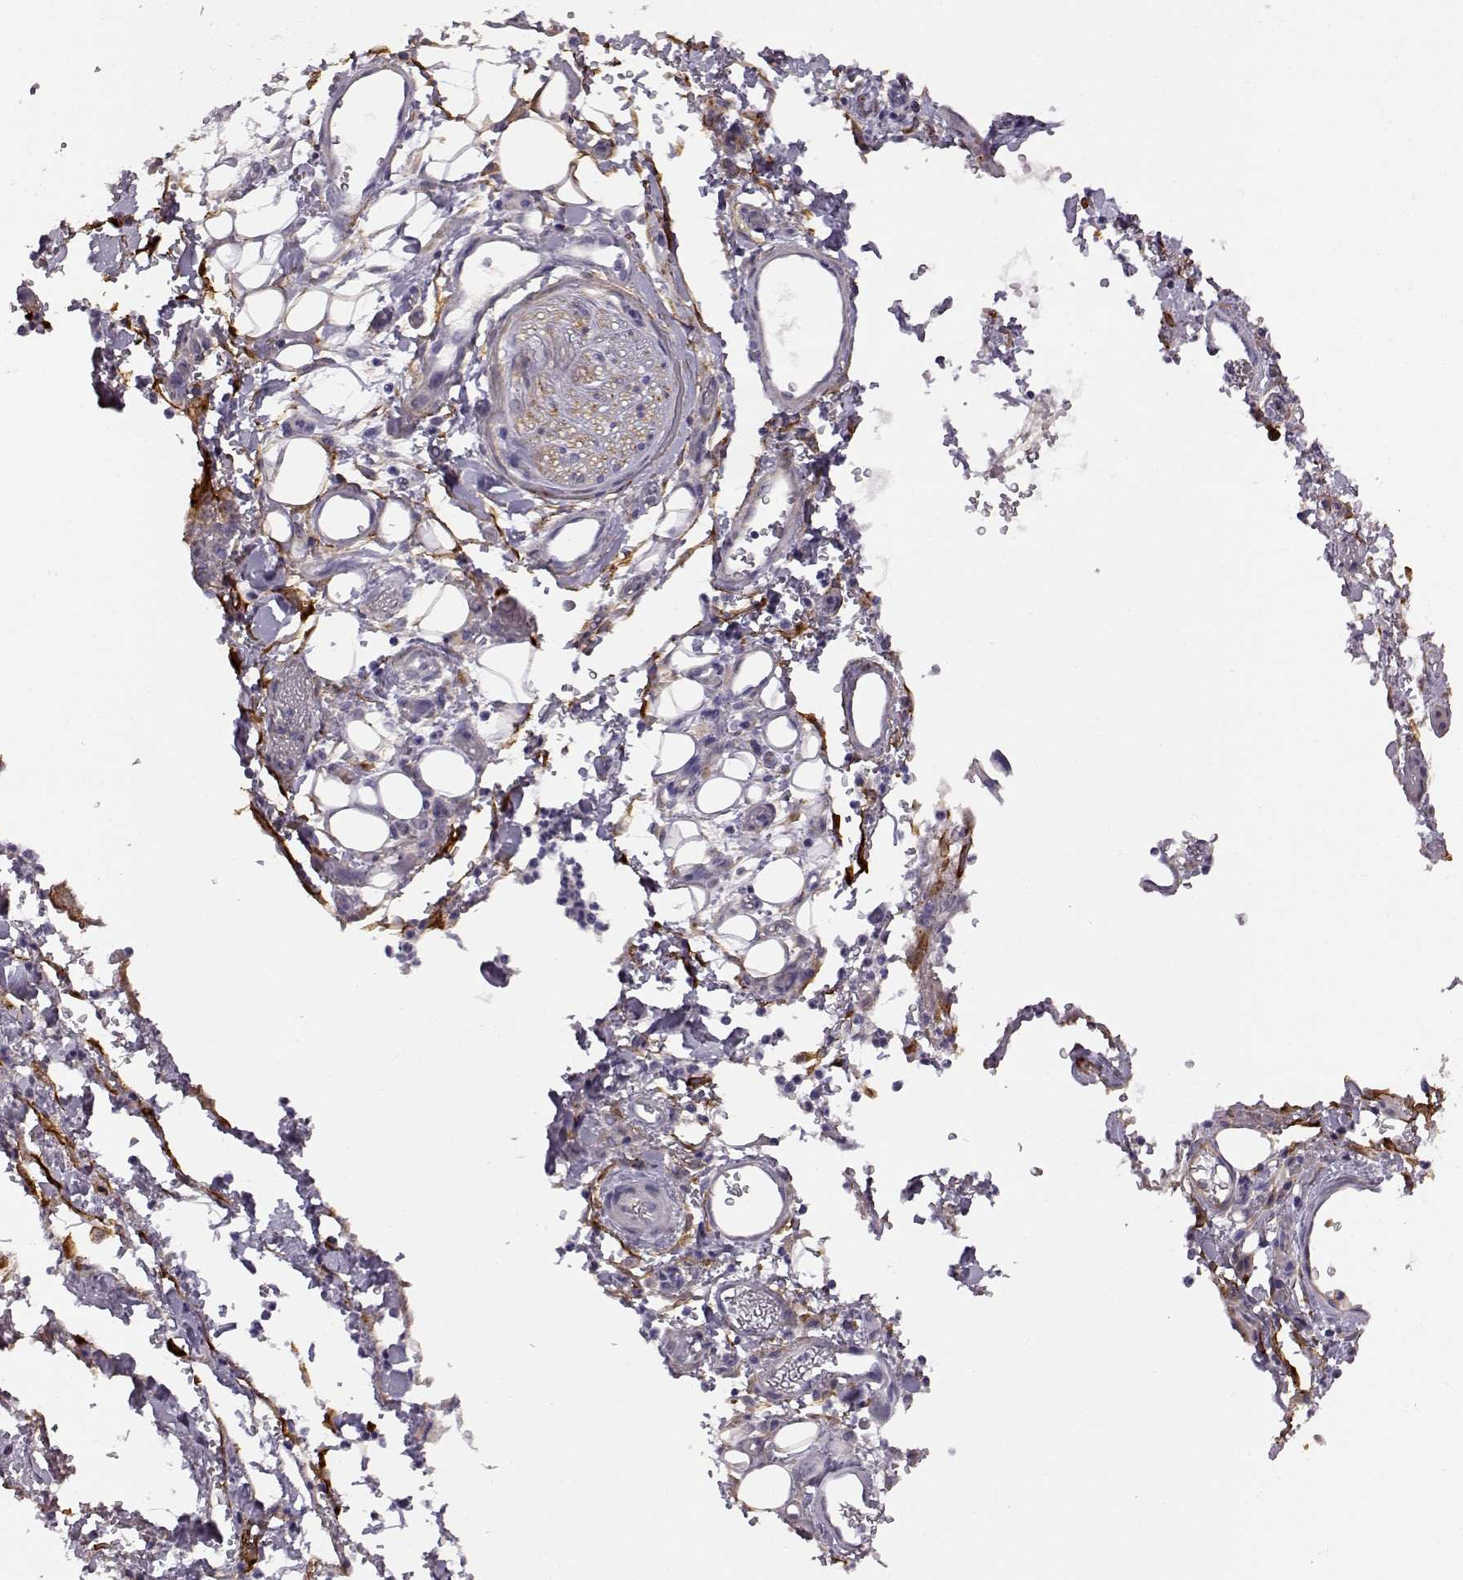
{"staining": {"intensity": "negative", "quantity": "none", "location": "none"}, "tissue": "stomach cancer", "cell_type": "Tumor cells", "image_type": "cancer", "snomed": [{"axis": "morphology", "description": "Normal tissue, NOS"}, {"axis": "morphology", "description": "Adenocarcinoma, NOS"}, {"axis": "topography", "description": "Esophagus"}, {"axis": "topography", "description": "Stomach, upper"}], "caption": "IHC image of neoplastic tissue: stomach cancer stained with DAB (3,3'-diaminobenzidine) exhibits no significant protein expression in tumor cells.", "gene": "TRIM69", "patient": {"sex": "male", "age": 74}}